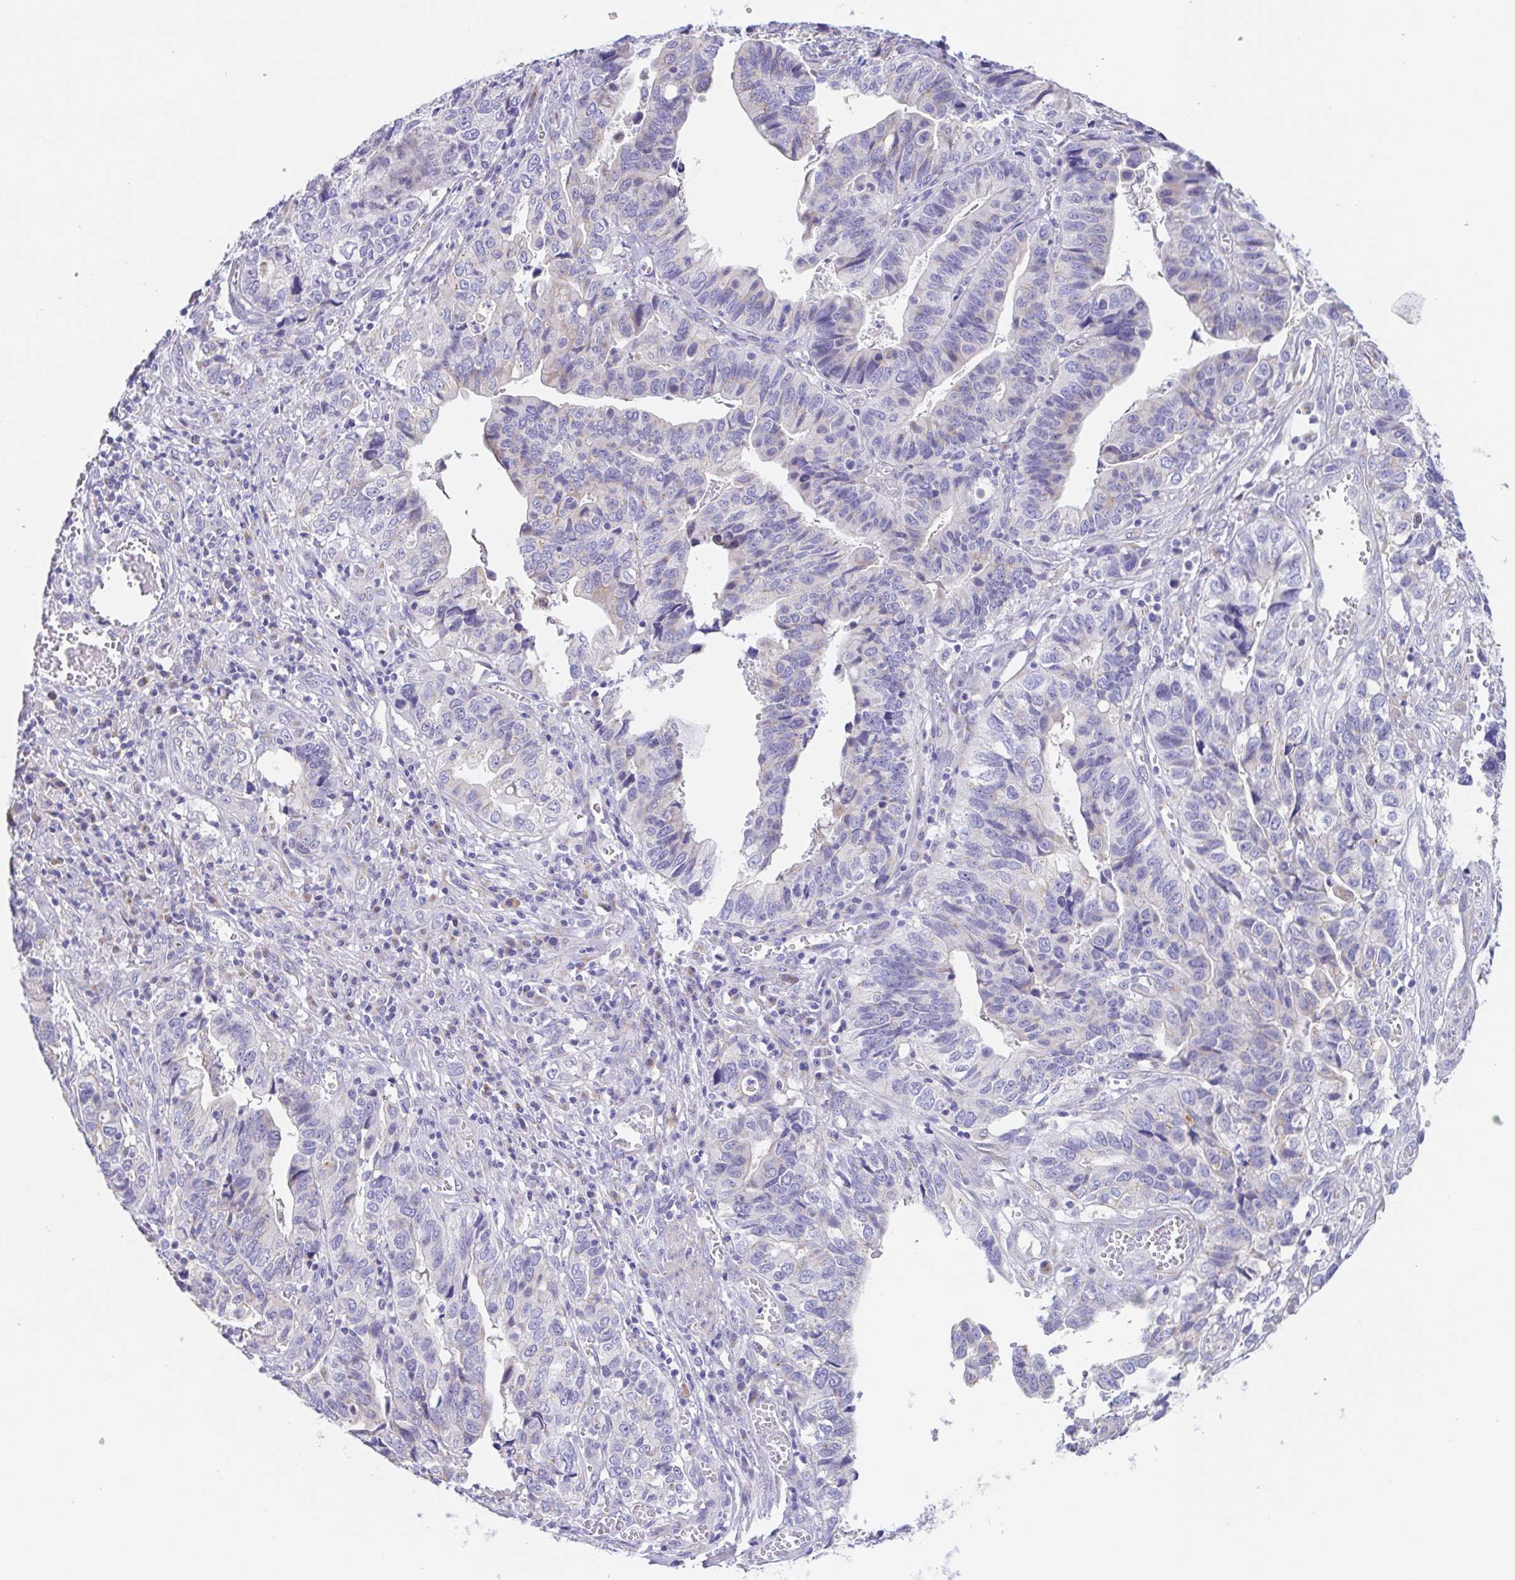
{"staining": {"intensity": "weak", "quantity": "<25%", "location": "cytoplasmic/membranous"}, "tissue": "stomach cancer", "cell_type": "Tumor cells", "image_type": "cancer", "snomed": [{"axis": "morphology", "description": "Adenocarcinoma, NOS"}, {"axis": "topography", "description": "Stomach, upper"}], "caption": "The immunohistochemistry micrograph has no significant positivity in tumor cells of stomach cancer tissue.", "gene": "SCG3", "patient": {"sex": "female", "age": 67}}